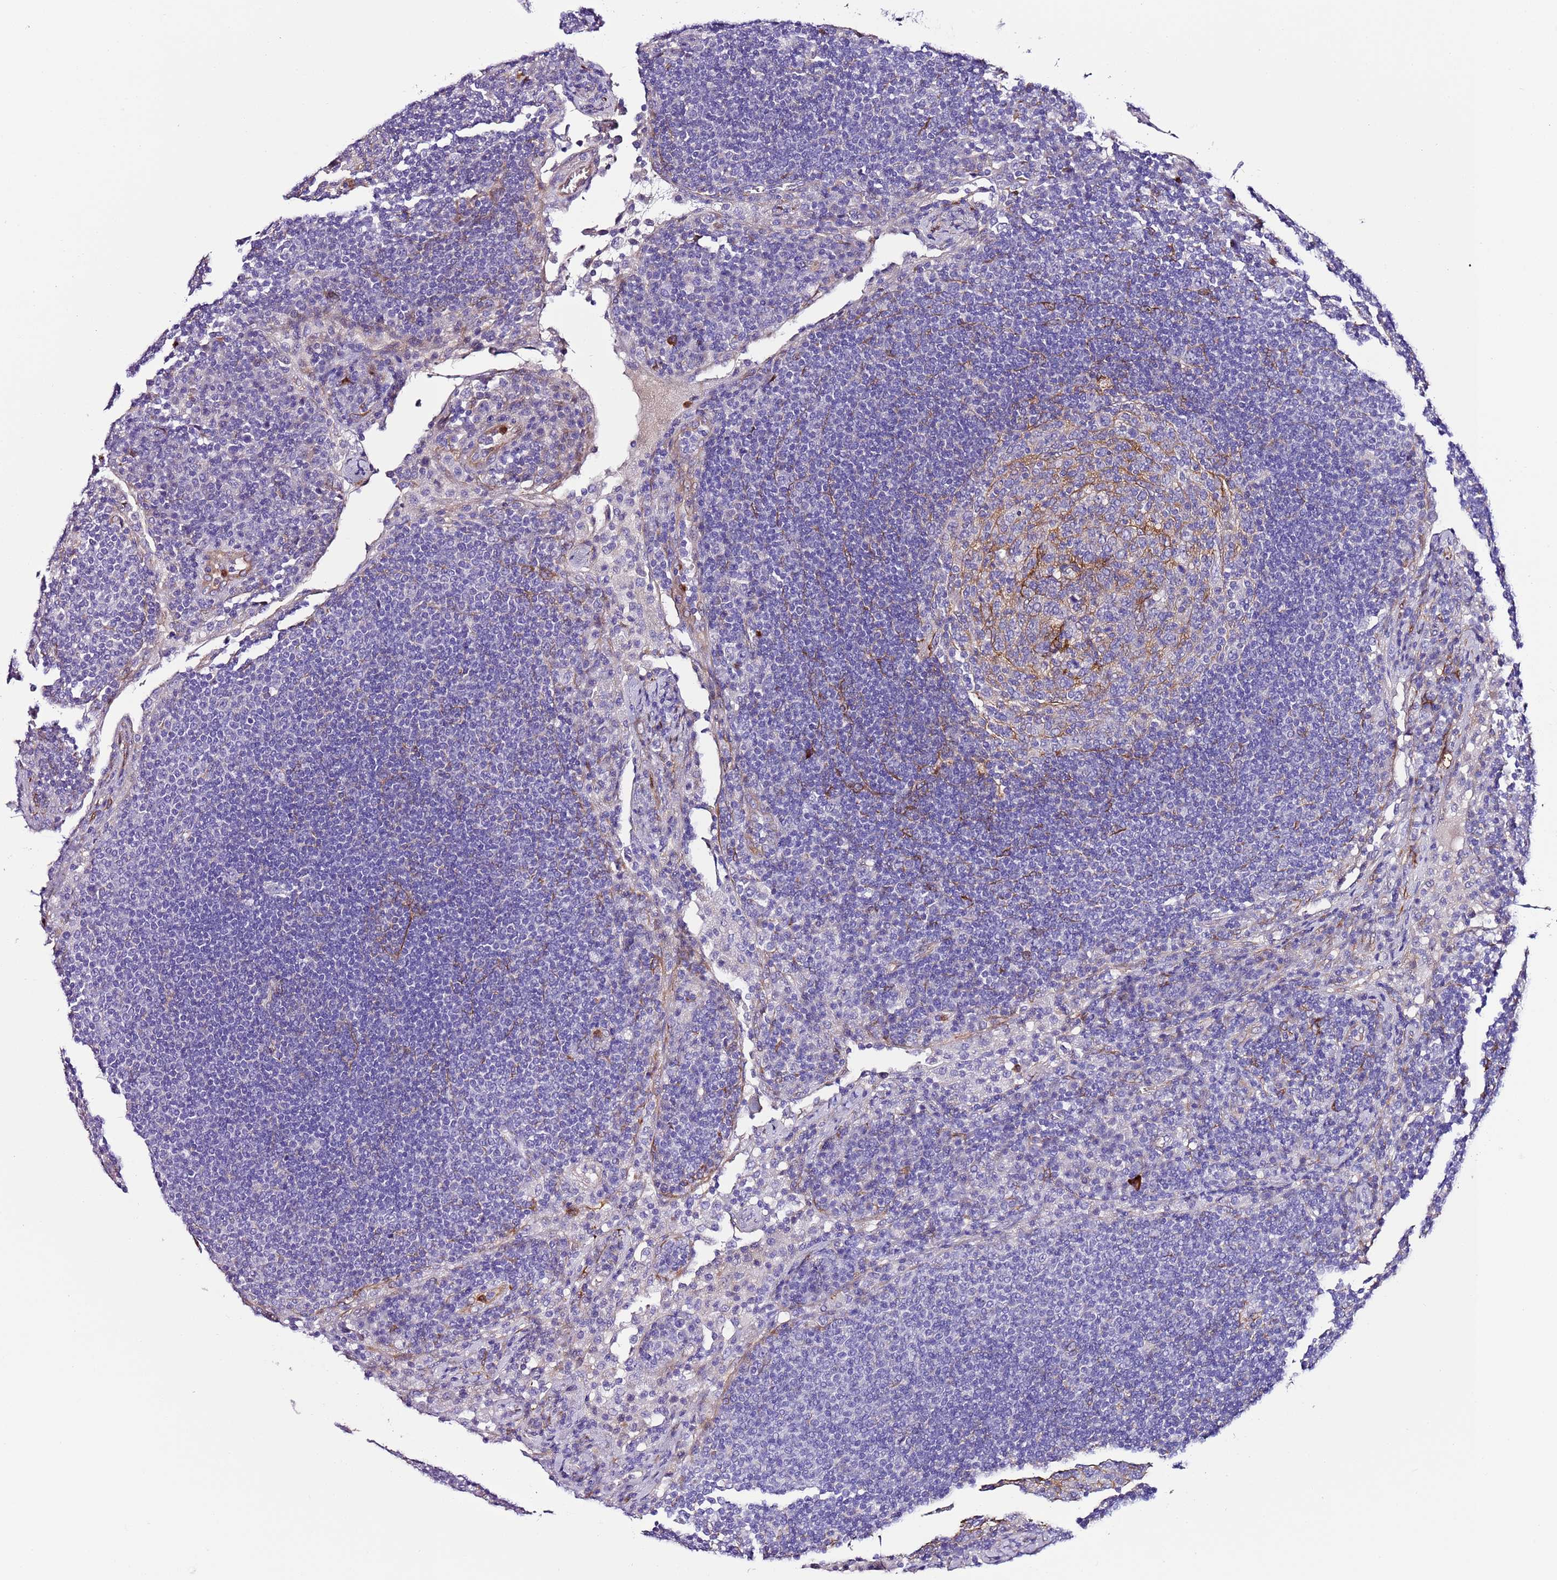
{"staining": {"intensity": "negative", "quantity": "none", "location": "none"}, "tissue": "lymph node", "cell_type": "Germinal center cells", "image_type": "normal", "snomed": [{"axis": "morphology", "description": "Normal tissue, NOS"}, {"axis": "topography", "description": "Lymph node"}], "caption": "The photomicrograph demonstrates no staining of germinal center cells in benign lymph node.", "gene": "FAM174C", "patient": {"sex": "female", "age": 53}}